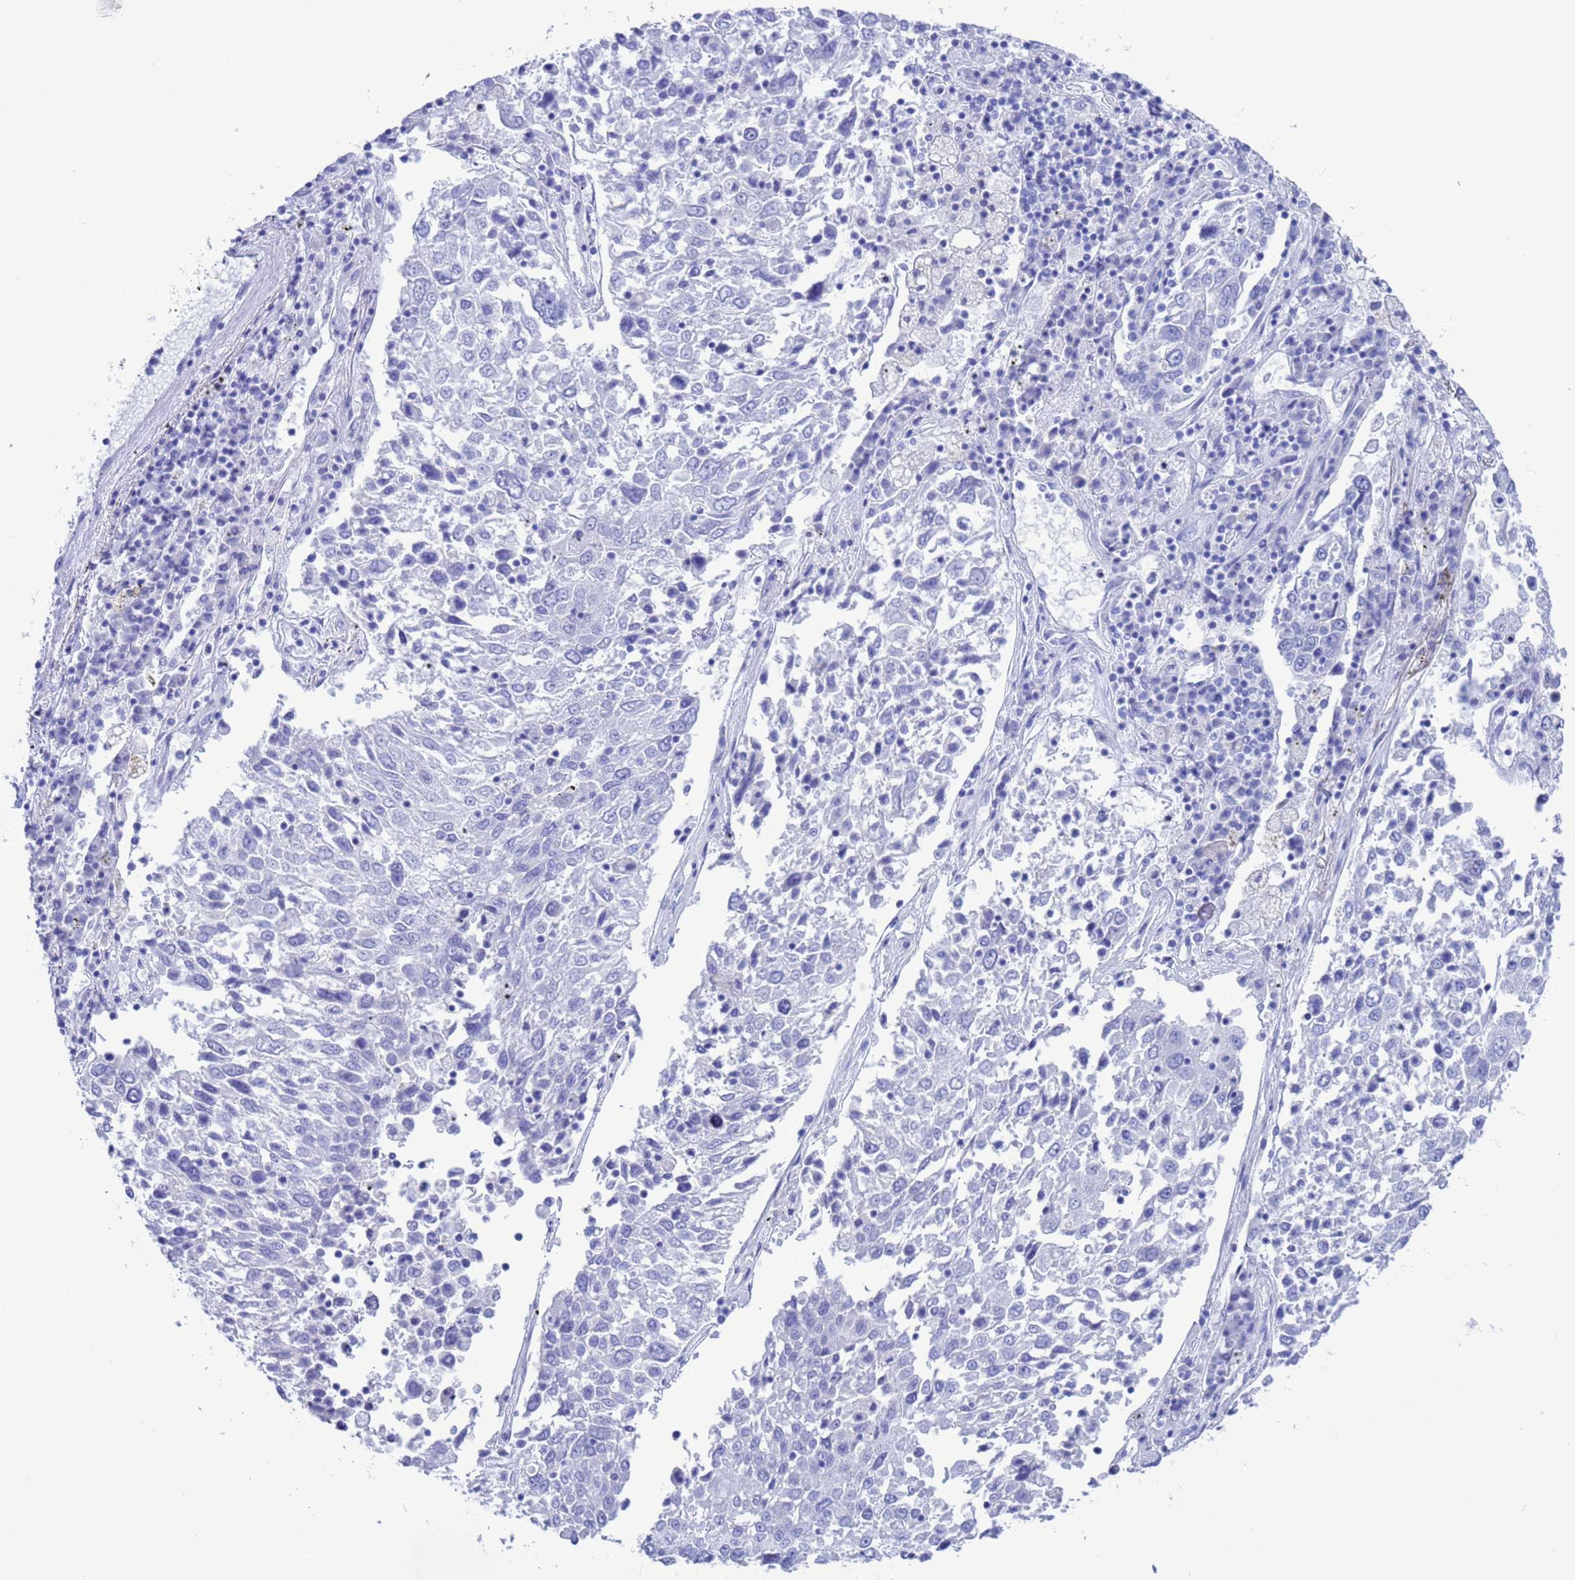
{"staining": {"intensity": "negative", "quantity": "none", "location": "none"}, "tissue": "lung cancer", "cell_type": "Tumor cells", "image_type": "cancer", "snomed": [{"axis": "morphology", "description": "Squamous cell carcinoma, NOS"}, {"axis": "topography", "description": "Lung"}], "caption": "The micrograph reveals no staining of tumor cells in lung squamous cell carcinoma. (DAB immunohistochemistry, high magnification).", "gene": "GSTM1", "patient": {"sex": "male", "age": 65}}